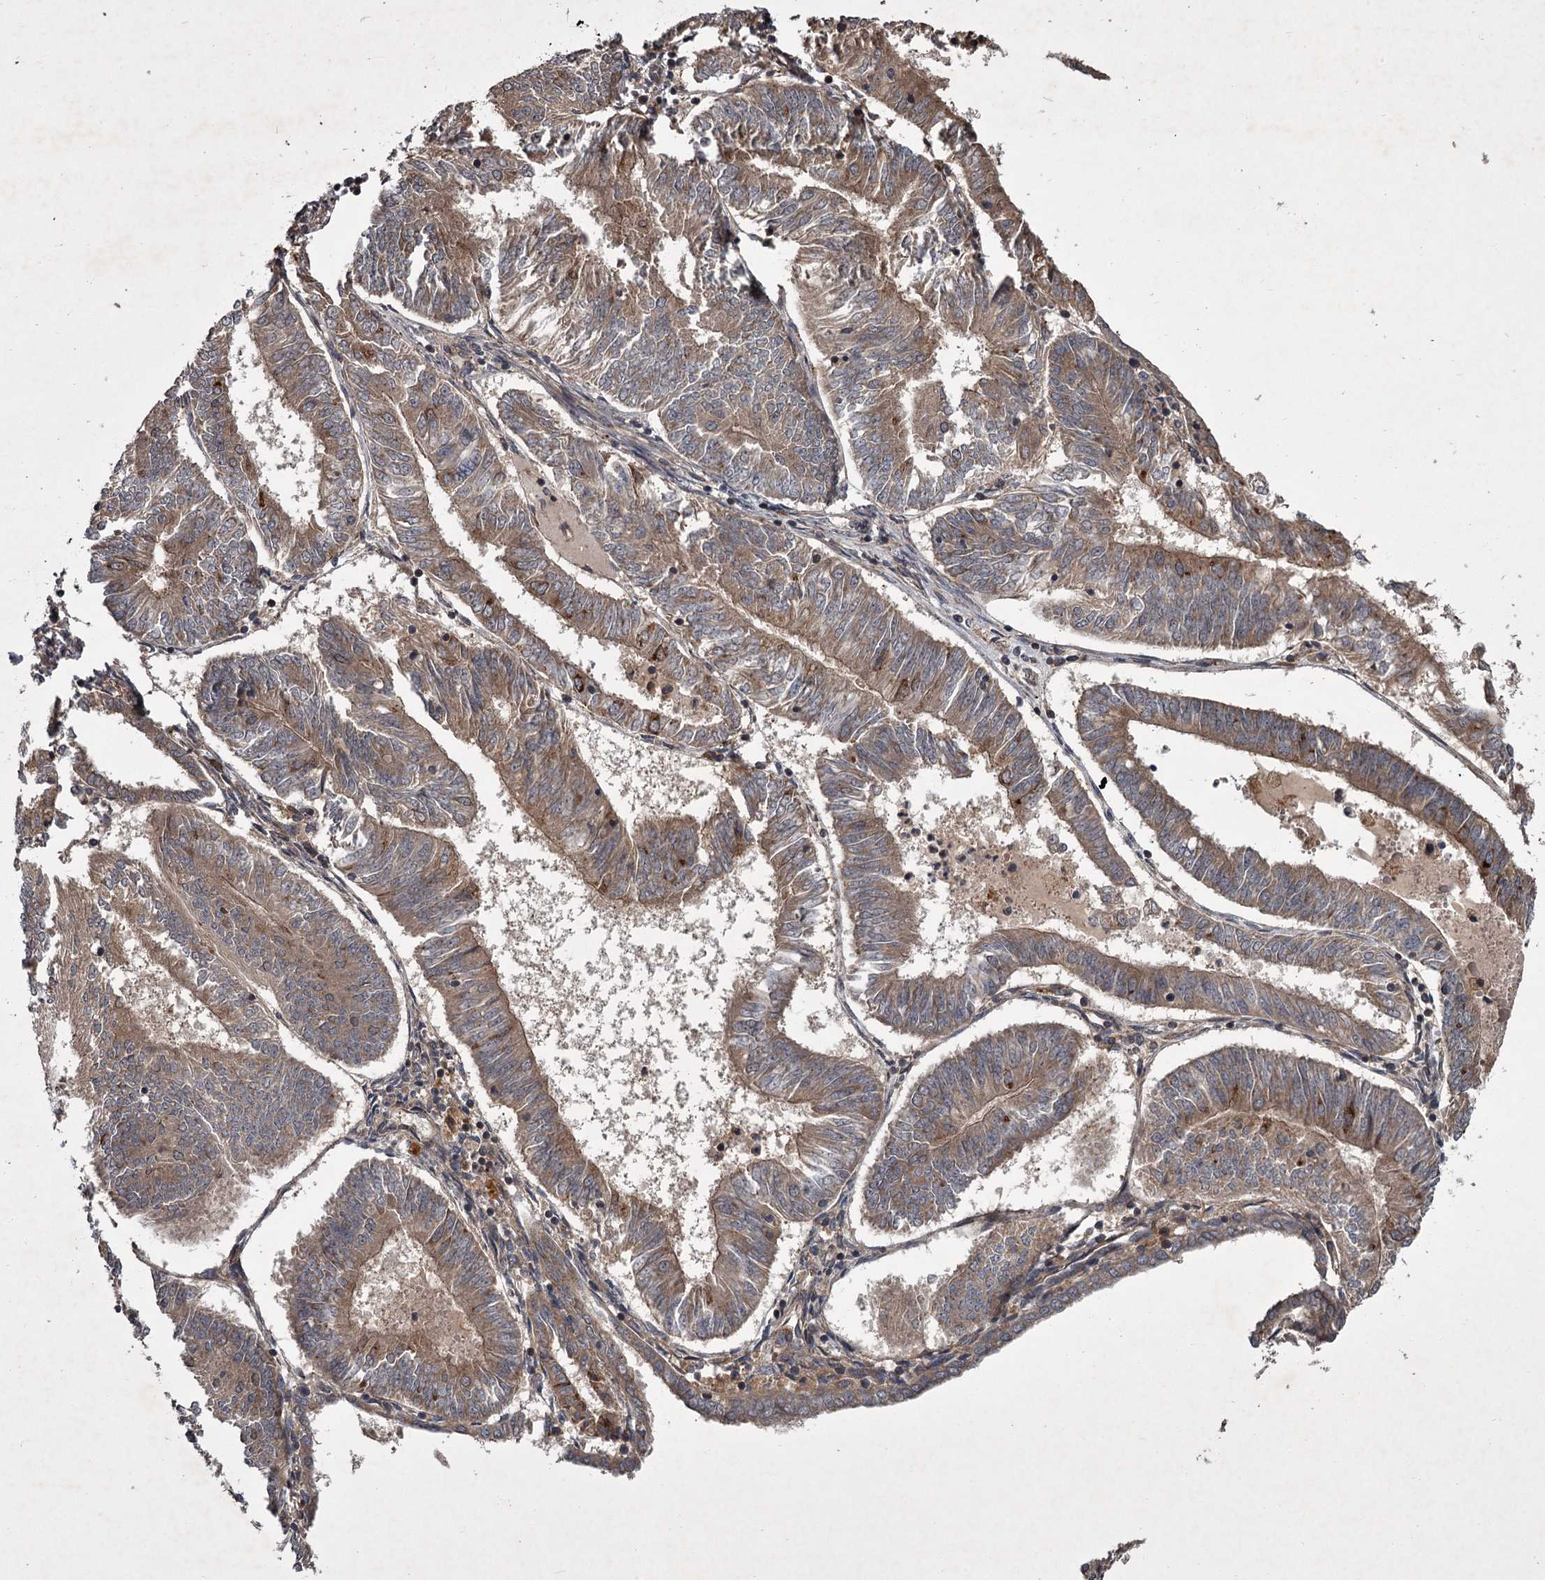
{"staining": {"intensity": "moderate", "quantity": ">75%", "location": "cytoplasmic/membranous"}, "tissue": "endometrial cancer", "cell_type": "Tumor cells", "image_type": "cancer", "snomed": [{"axis": "morphology", "description": "Adenocarcinoma, NOS"}, {"axis": "topography", "description": "Endometrium"}], "caption": "This histopathology image displays immunohistochemistry staining of human endometrial cancer, with medium moderate cytoplasmic/membranous staining in about >75% of tumor cells.", "gene": "UNC93B1", "patient": {"sex": "female", "age": 58}}